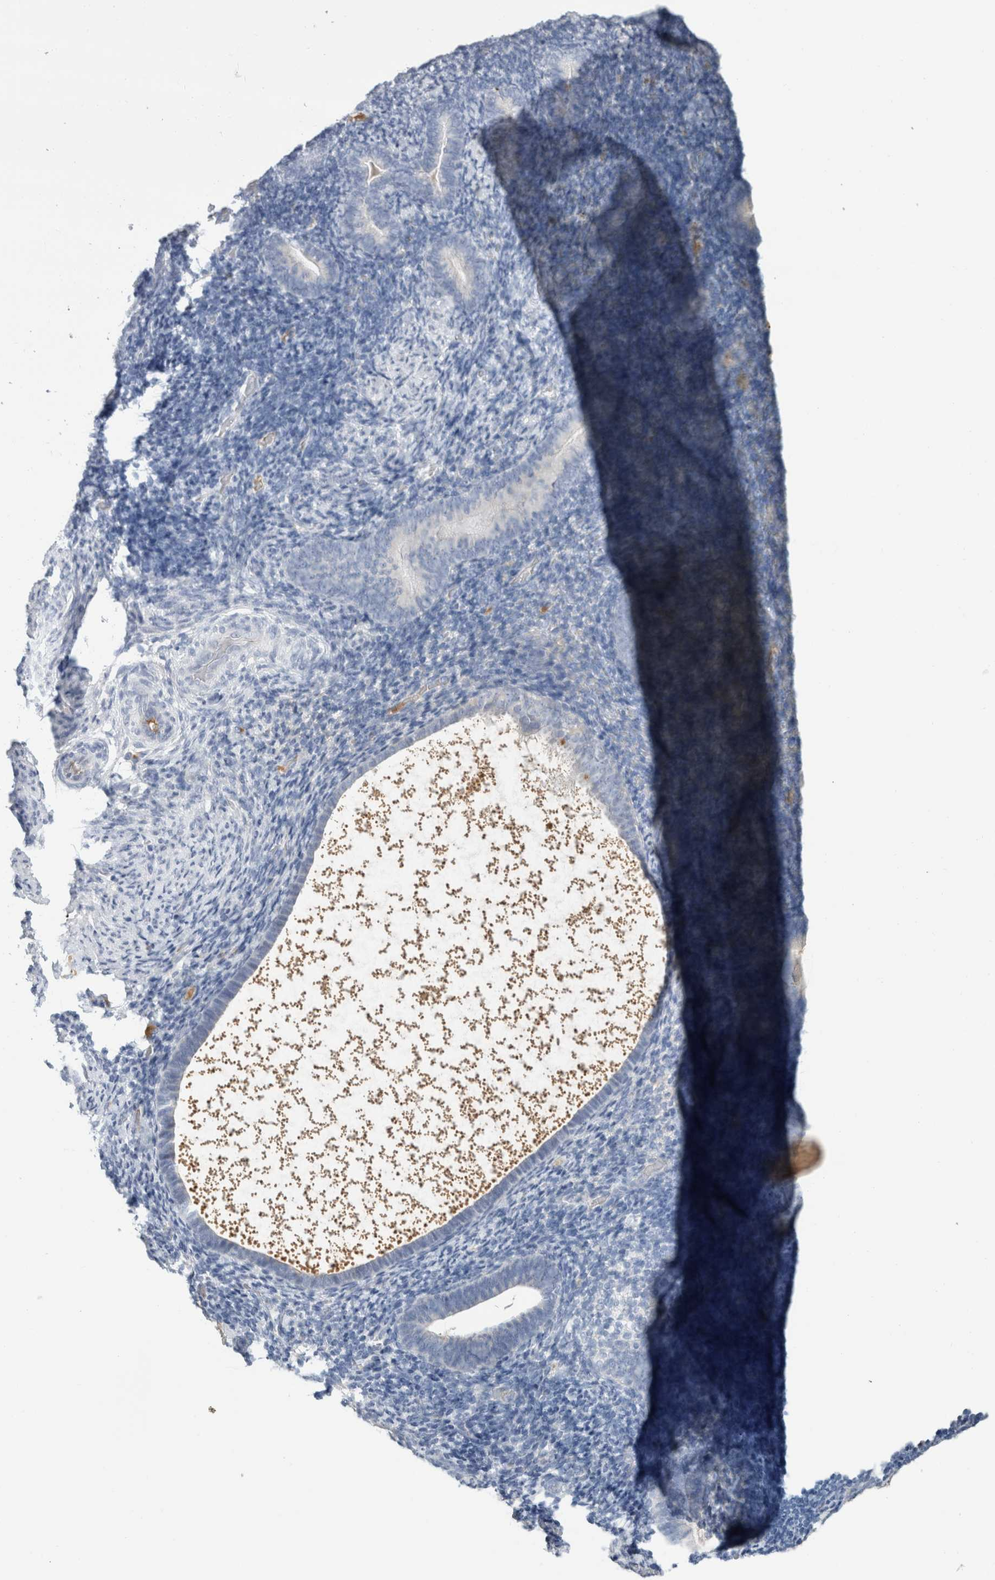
{"staining": {"intensity": "negative", "quantity": "none", "location": "none"}, "tissue": "endometrium", "cell_type": "Cells in endometrial stroma", "image_type": "normal", "snomed": [{"axis": "morphology", "description": "Normal tissue, NOS"}, {"axis": "topography", "description": "Endometrium"}], "caption": "Cells in endometrial stroma show no significant protein staining in normal endometrium. (DAB immunohistochemistry (IHC) with hematoxylin counter stain).", "gene": "SCGB1A1", "patient": {"sex": "female", "age": 51}}